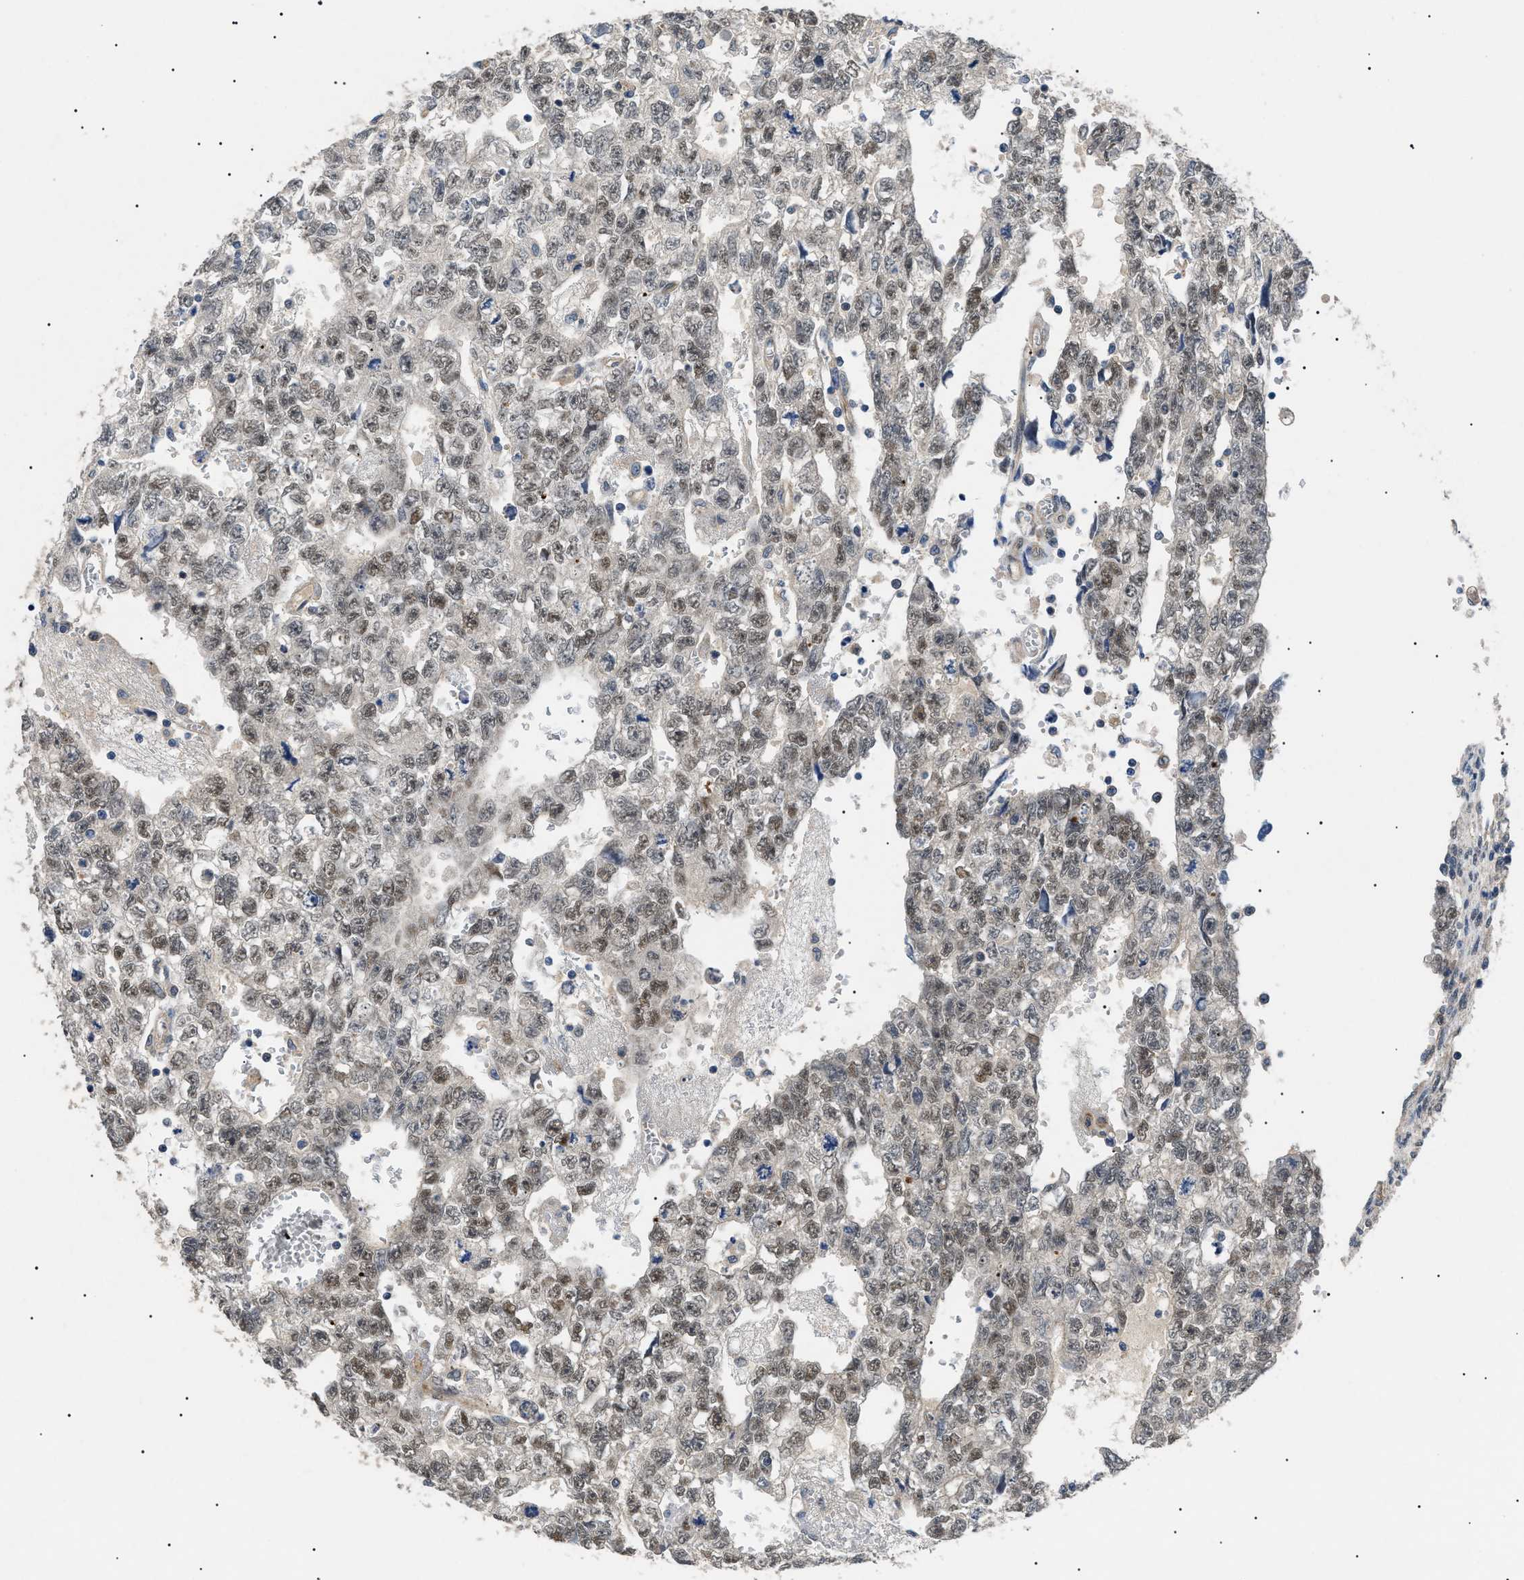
{"staining": {"intensity": "weak", "quantity": ">75%", "location": "nuclear"}, "tissue": "testis cancer", "cell_type": "Tumor cells", "image_type": "cancer", "snomed": [{"axis": "morphology", "description": "Seminoma, NOS"}, {"axis": "morphology", "description": "Carcinoma, Embryonal, NOS"}, {"axis": "topography", "description": "Testis"}], "caption": "Immunohistochemistry (IHC) of human embryonal carcinoma (testis) exhibits low levels of weak nuclear positivity in approximately >75% of tumor cells.", "gene": "CRCP", "patient": {"sex": "male", "age": 38}}